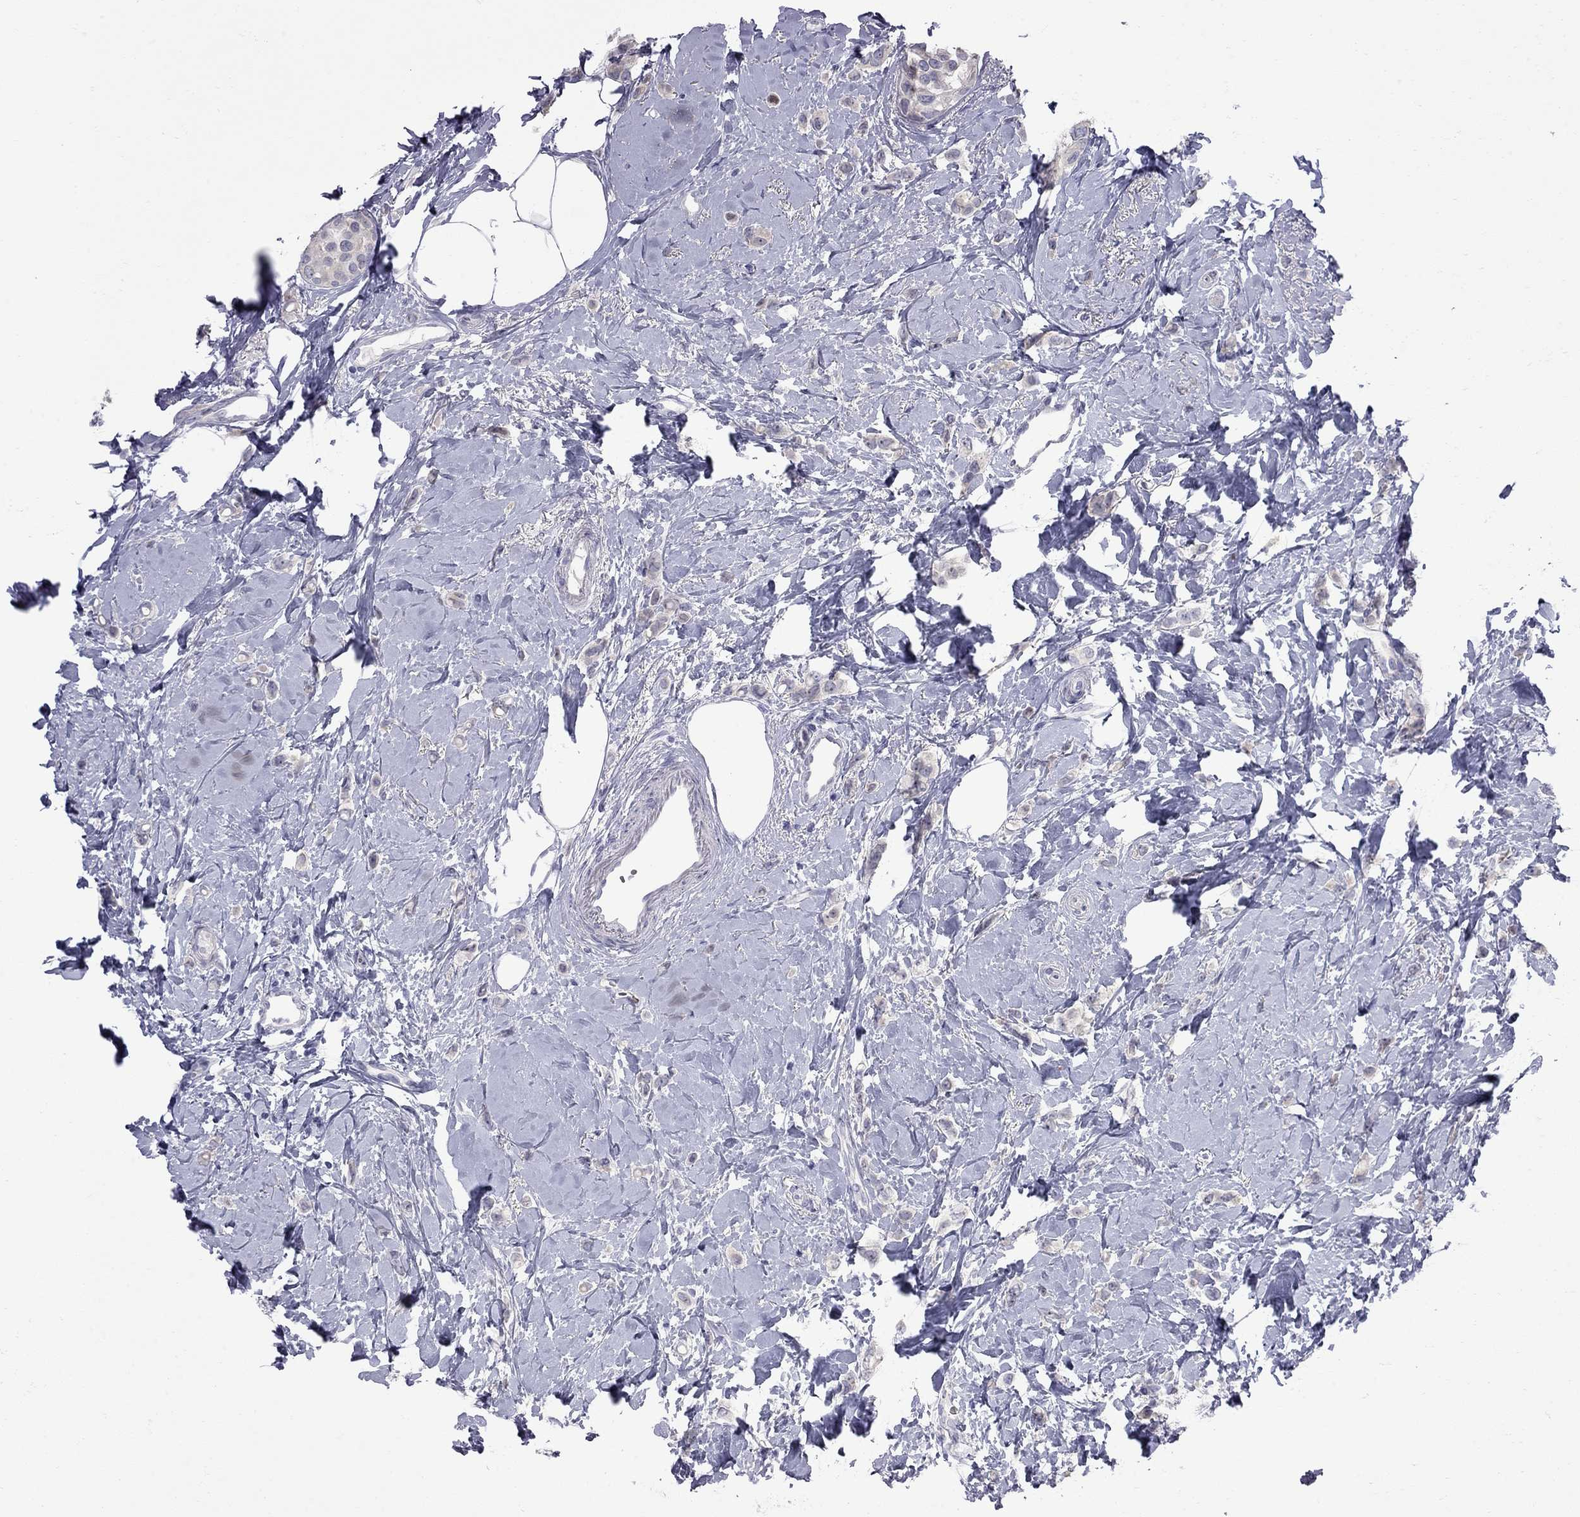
{"staining": {"intensity": "negative", "quantity": "none", "location": "none"}, "tissue": "breast cancer", "cell_type": "Tumor cells", "image_type": "cancer", "snomed": [{"axis": "morphology", "description": "Lobular carcinoma"}, {"axis": "topography", "description": "Breast"}], "caption": "IHC histopathology image of lobular carcinoma (breast) stained for a protein (brown), which exhibits no expression in tumor cells. The staining is performed using DAB (3,3'-diaminobenzidine) brown chromogen with nuclei counter-stained in using hematoxylin.", "gene": "NRARP", "patient": {"sex": "female", "age": 66}}